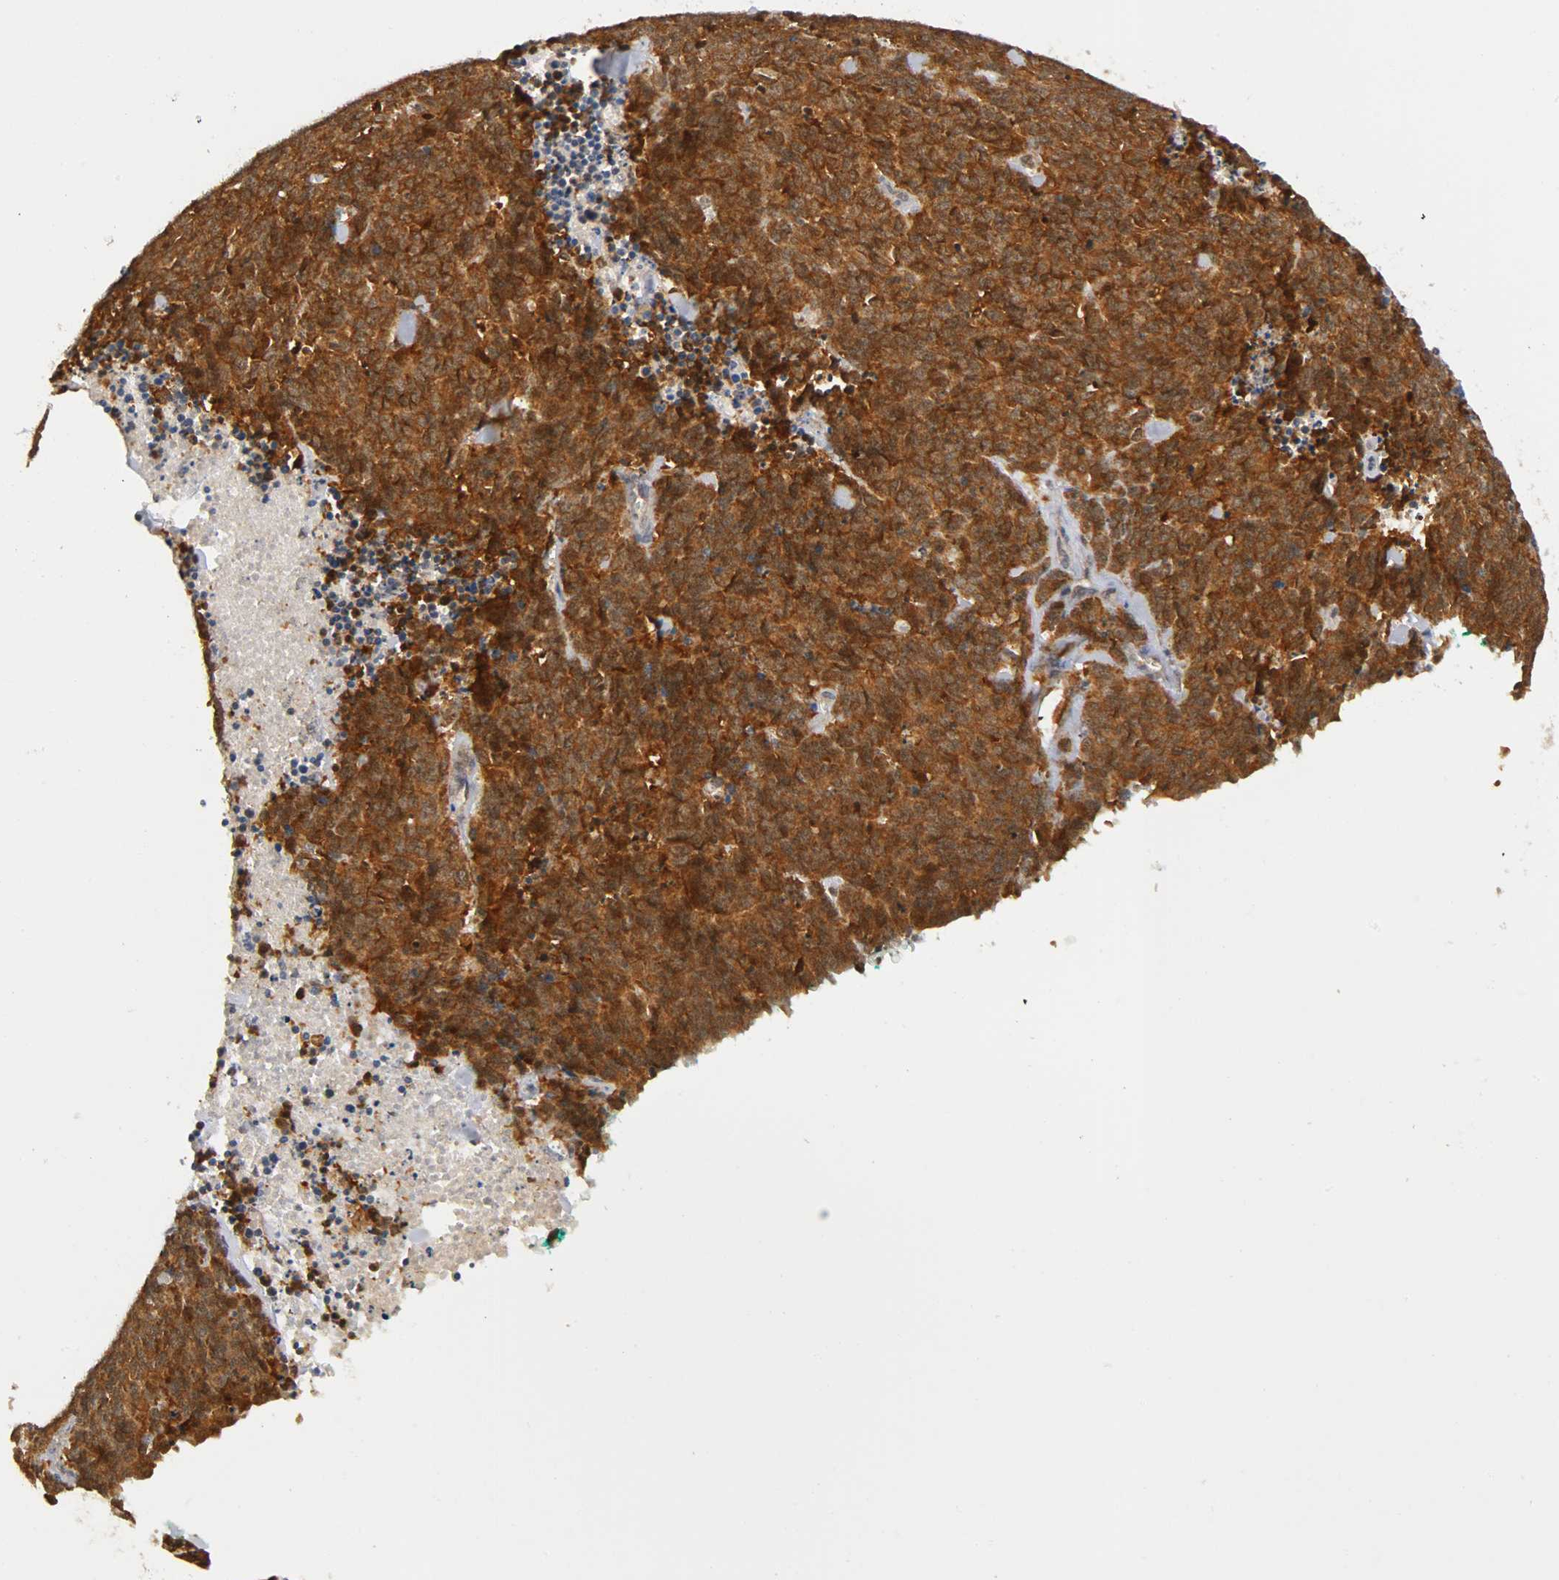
{"staining": {"intensity": "strong", "quantity": ">75%", "location": "cytoplasmic/membranous,nuclear"}, "tissue": "lung cancer", "cell_type": "Tumor cells", "image_type": "cancer", "snomed": [{"axis": "morphology", "description": "Neoplasm, malignant, NOS"}, {"axis": "topography", "description": "Lung"}], "caption": "There is high levels of strong cytoplasmic/membranous and nuclear staining in tumor cells of lung malignant neoplasm, as demonstrated by immunohistochemical staining (brown color).", "gene": "UBE2M", "patient": {"sex": "female", "age": 58}}